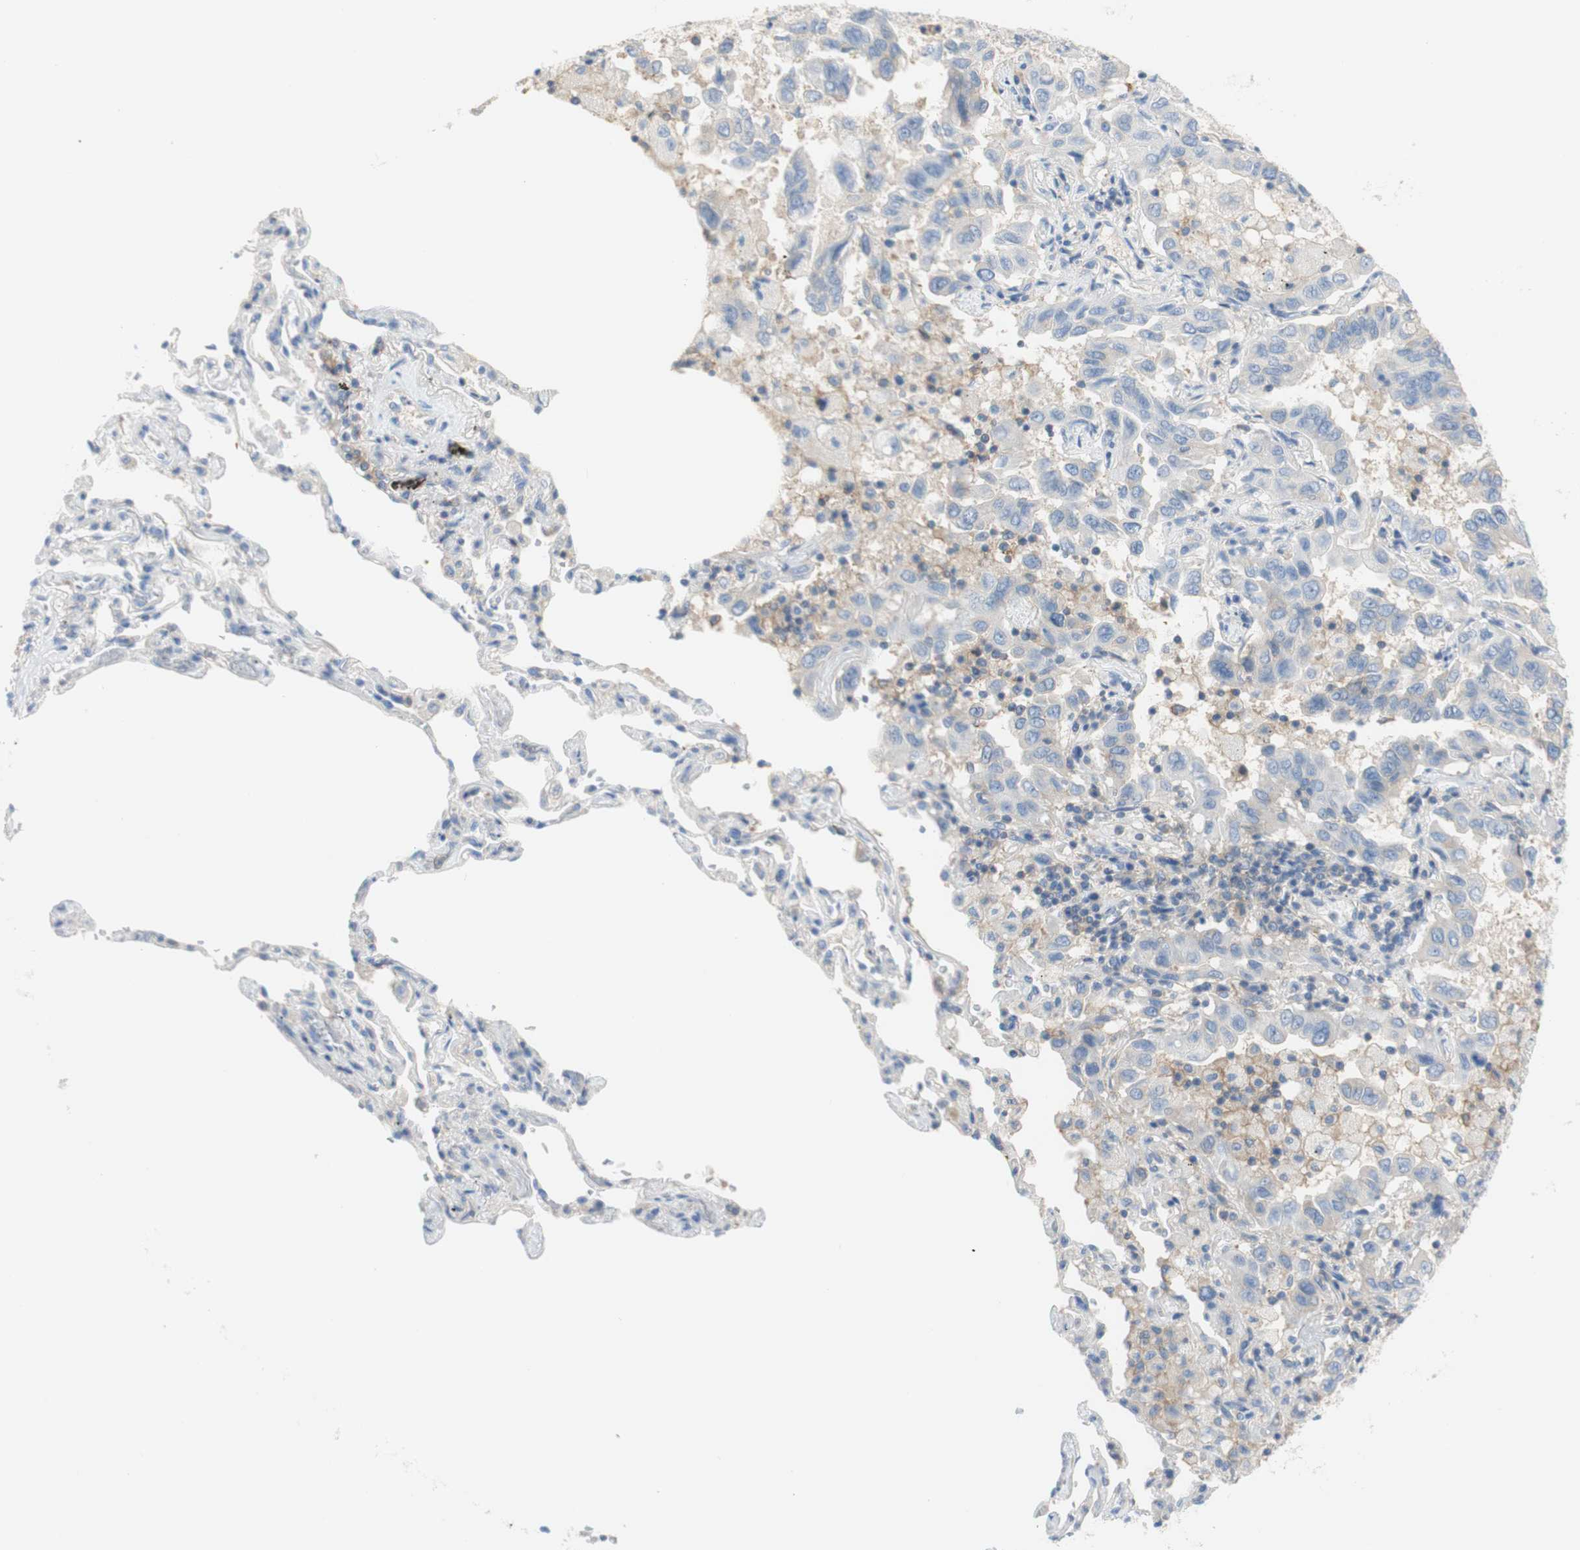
{"staining": {"intensity": "negative", "quantity": "none", "location": "none"}, "tissue": "lung cancer", "cell_type": "Tumor cells", "image_type": "cancer", "snomed": [{"axis": "morphology", "description": "Adenocarcinoma, NOS"}, {"axis": "topography", "description": "Lung"}], "caption": "IHC of human lung cancer exhibits no staining in tumor cells. Nuclei are stained in blue.", "gene": "ATP2B1", "patient": {"sex": "male", "age": 64}}